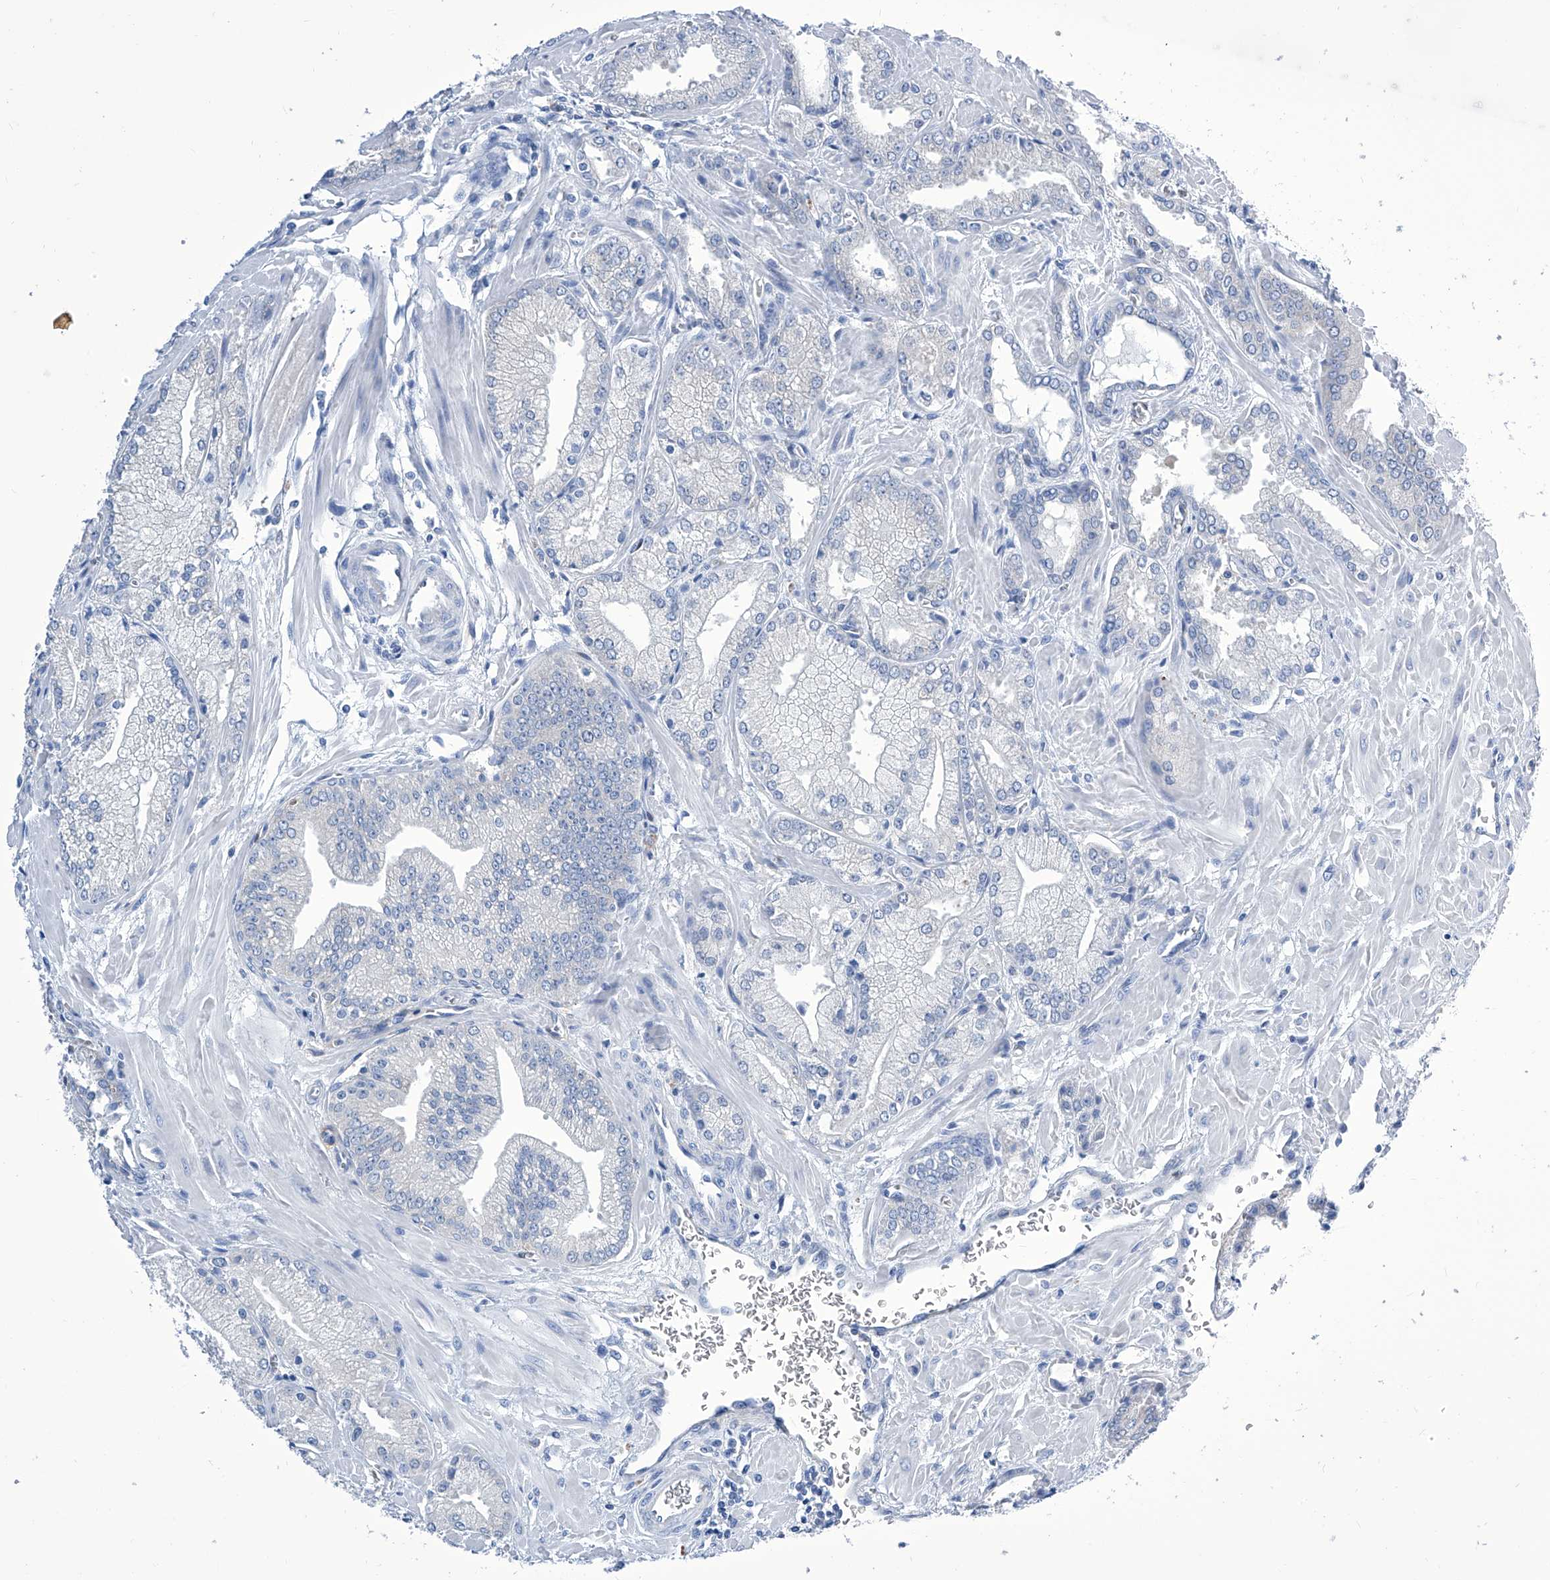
{"staining": {"intensity": "negative", "quantity": "none", "location": "none"}, "tissue": "prostate cancer", "cell_type": "Tumor cells", "image_type": "cancer", "snomed": [{"axis": "morphology", "description": "Adenocarcinoma, Low grade"}, {"axis": "topography", "description": "Prostate"}], "caption": "Immunohistochemistry micrograph of neoplastic tissue: human prostate cancer stained with DAB (3,3'-diaminobenzidine) exhibits no significant protein staining in tumor cells. The staining was performed using DAB (3,3'-diaminobenzidine) to visualize the protein expression in brown, while the nuclei were stained in blue with hematoxylin (Magnification: 20x).", "gene": "IMPA2", "patient": {"sex": "male", "age": 67}}